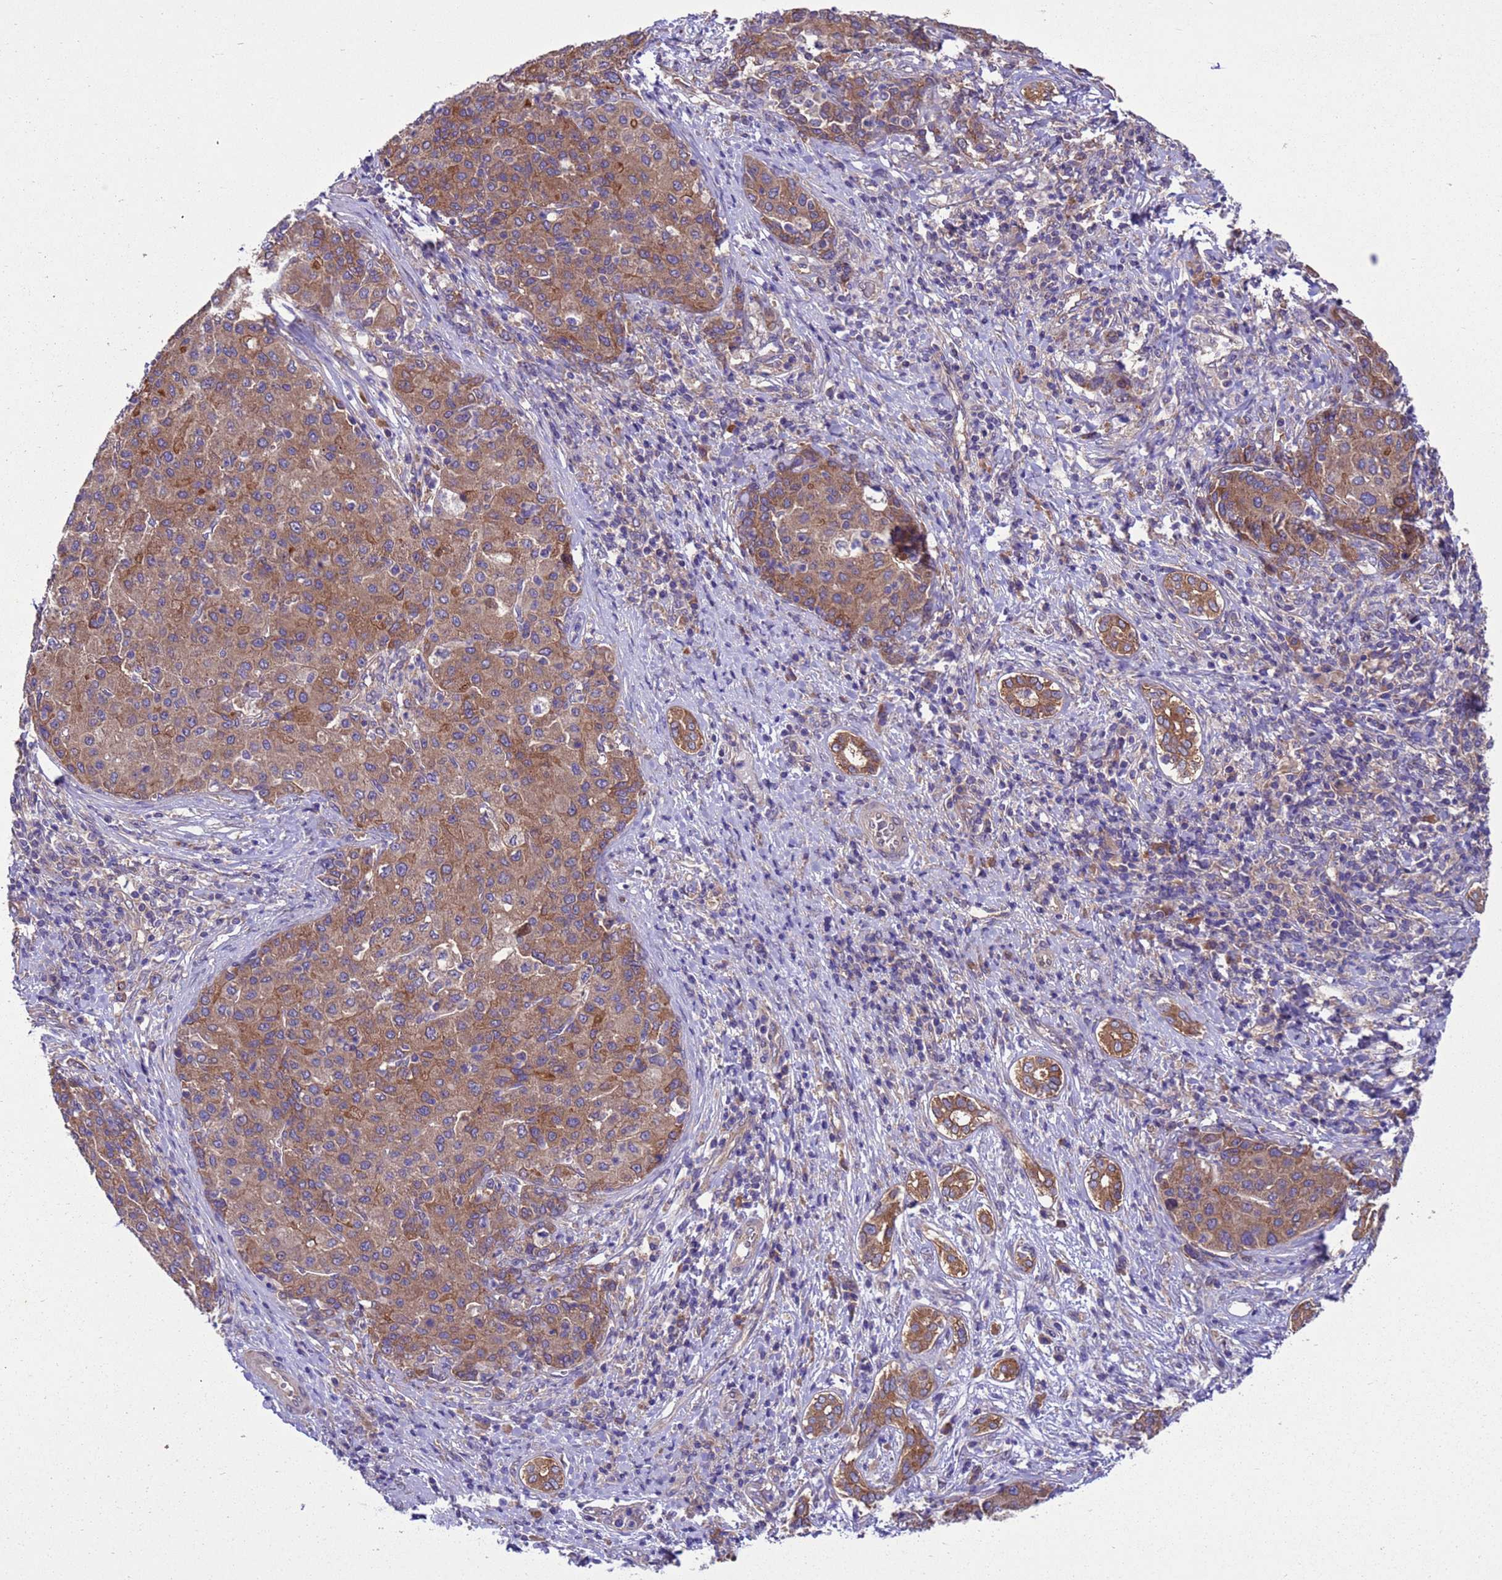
{"staining": {"intensity": "moderate", "quantity": ">75%", "location": "cytoplasmic/membranous"}, "tissue": "liver cancer", "cell_type": "Tumor cells", "image_type": "cancer", "snomed": [{"axis": "morphology", "description": "Carcinoma, Hepatocellular, NOS"}, {"axis": "topography", "description": "Liver"}], "caption": "Immunohistochemistry (DAB (3,3'-diaminobenzidine)) staining of liver cancer (hepatocellular carcinoma) shows moderate cytoplasmic/membranous protein positivity in approximately >75% of tumor cells.", "gene": "ARHGAP12", "patient": {"sex": "male", "age": 65}}